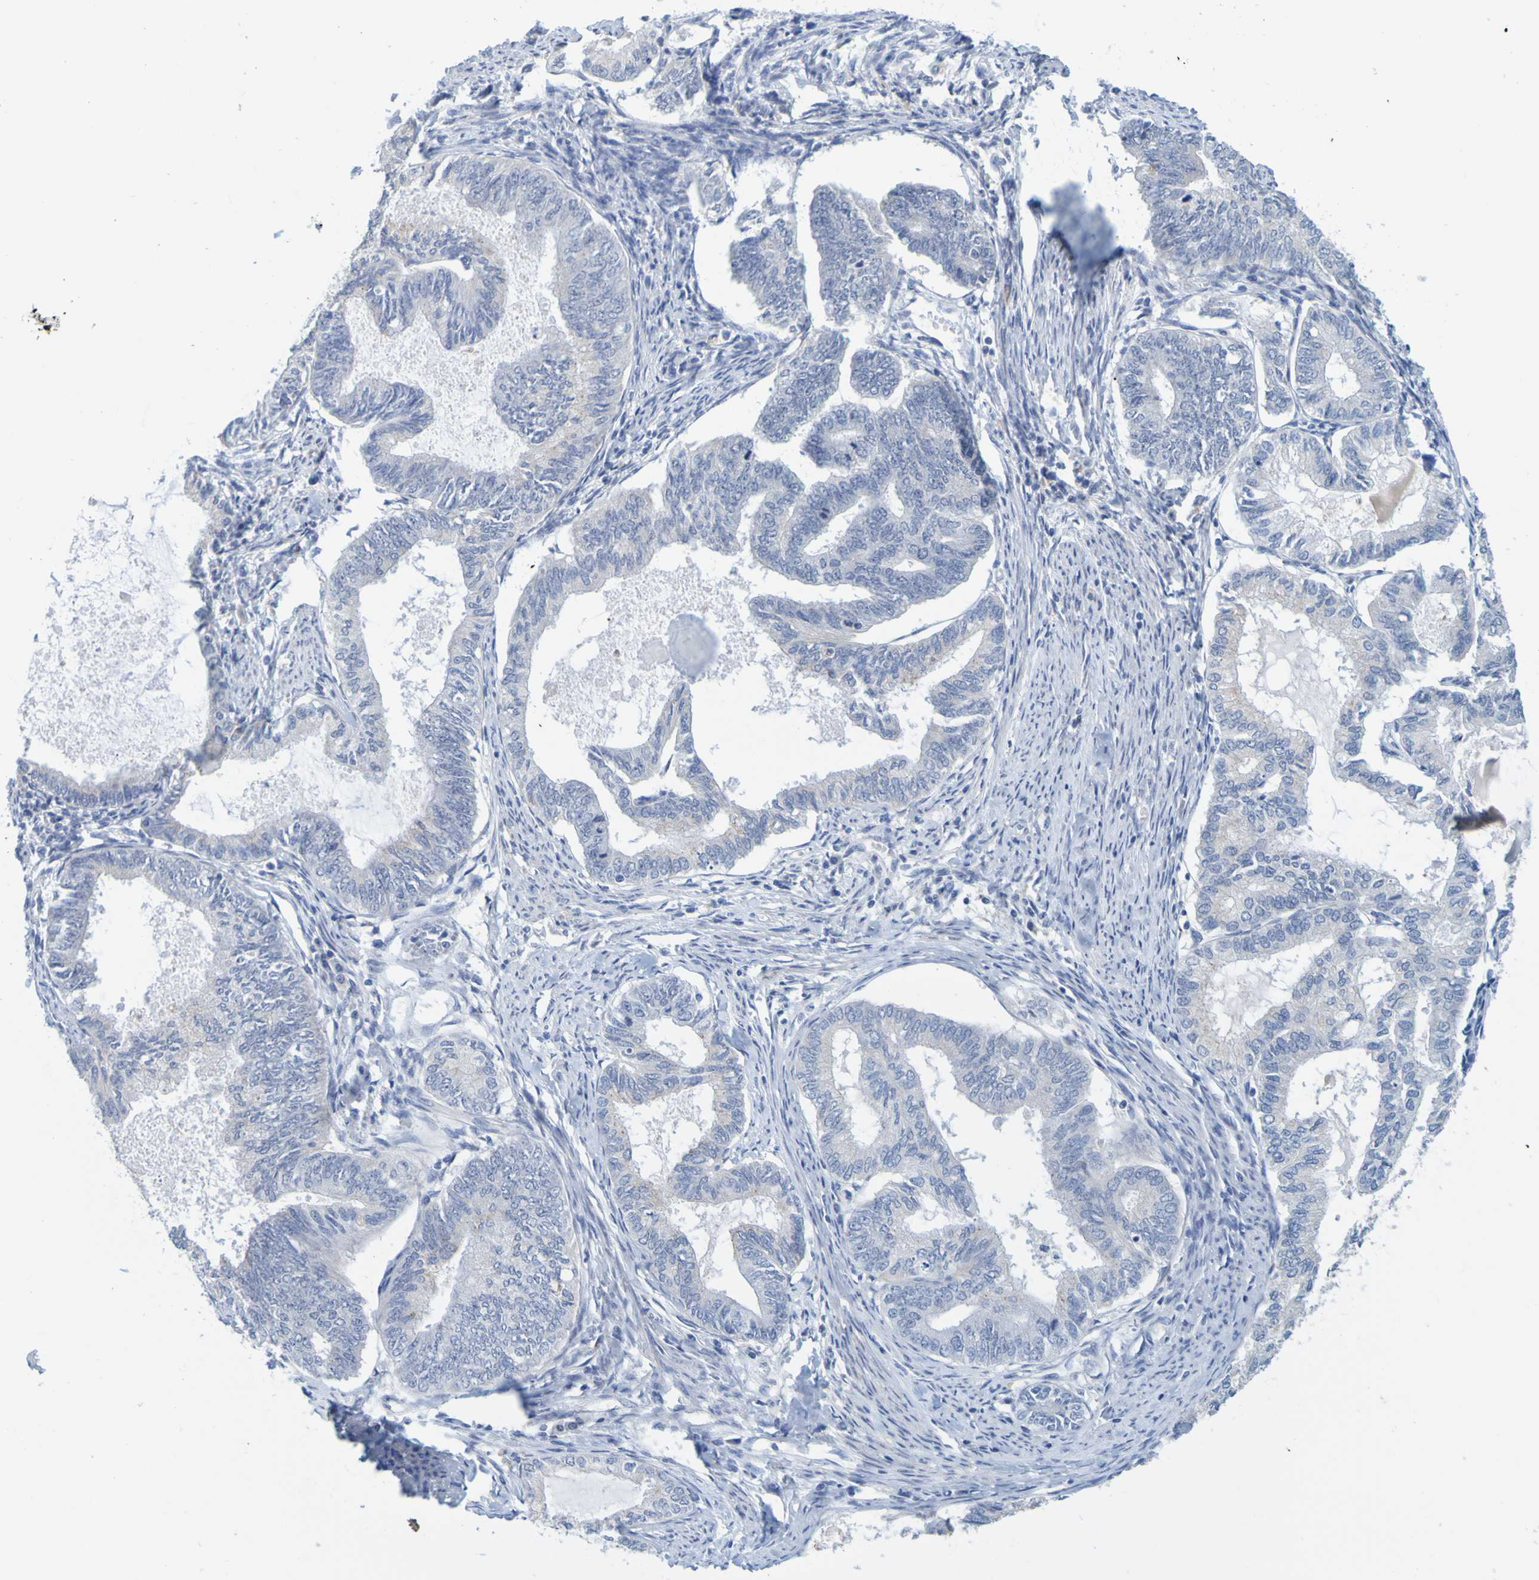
{"staining": {"intensity": "negative", "quantity": "none", "location": "none"}, "tissue": "endometrial cancer", "cell_type": "Tumor cells", "image_type": "cancer", "snomed": [{"axis": "morphology", "description": "Adenocarcinoma, NOS"}, {"axis": "topography", "description": "Endometrium"}], "caption": "Immunohistochemistry (IHC) of endometrial adenocarcinoma shows no positivity in tumor cells.", "gene": "ENDOU", "patient": {"sex": "female", "age": 86}}